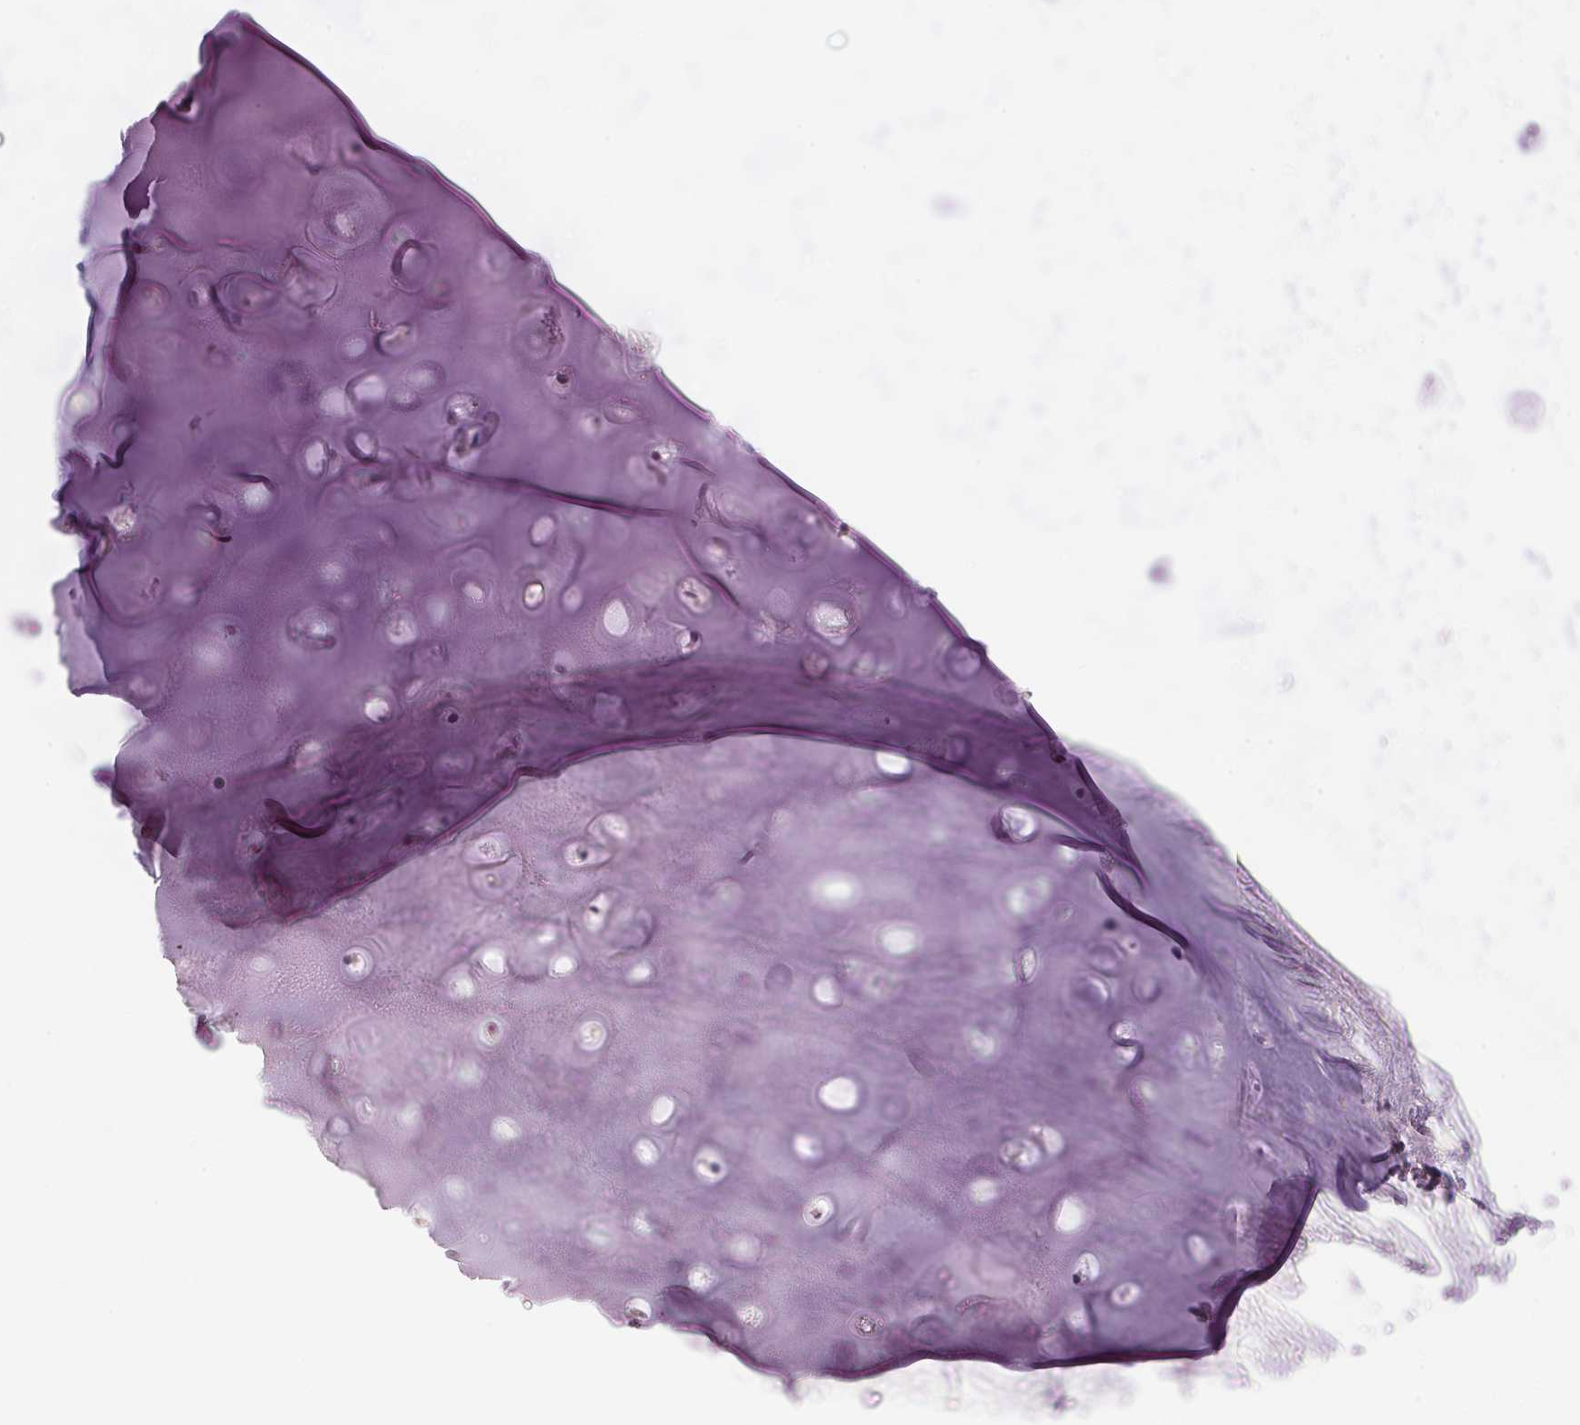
{"staining": {"intensity": "weak", "quantity": "25%-75%", "location": "cytoplasmic/membranous"}, "tissue": "adipose tissue", "cell_type": "Adipocytes", "image_type": "normal", "snomed": [{"axis": "morphology", "description": "Normal tissue, NOS"}, {"axis": "topography", "description": "Cartilage tissue"}, {"axis": "topography", "description": "Bronchus"}], "caption": "Unremarkable adipose tissue shows weak cytoplasmic/membranous positivity in approximately 25%-75% of adipocytes, visualized by immunohistochemistry.", "gene": "HSD17B2", "patient": {"sex": "male", "age": 58}}